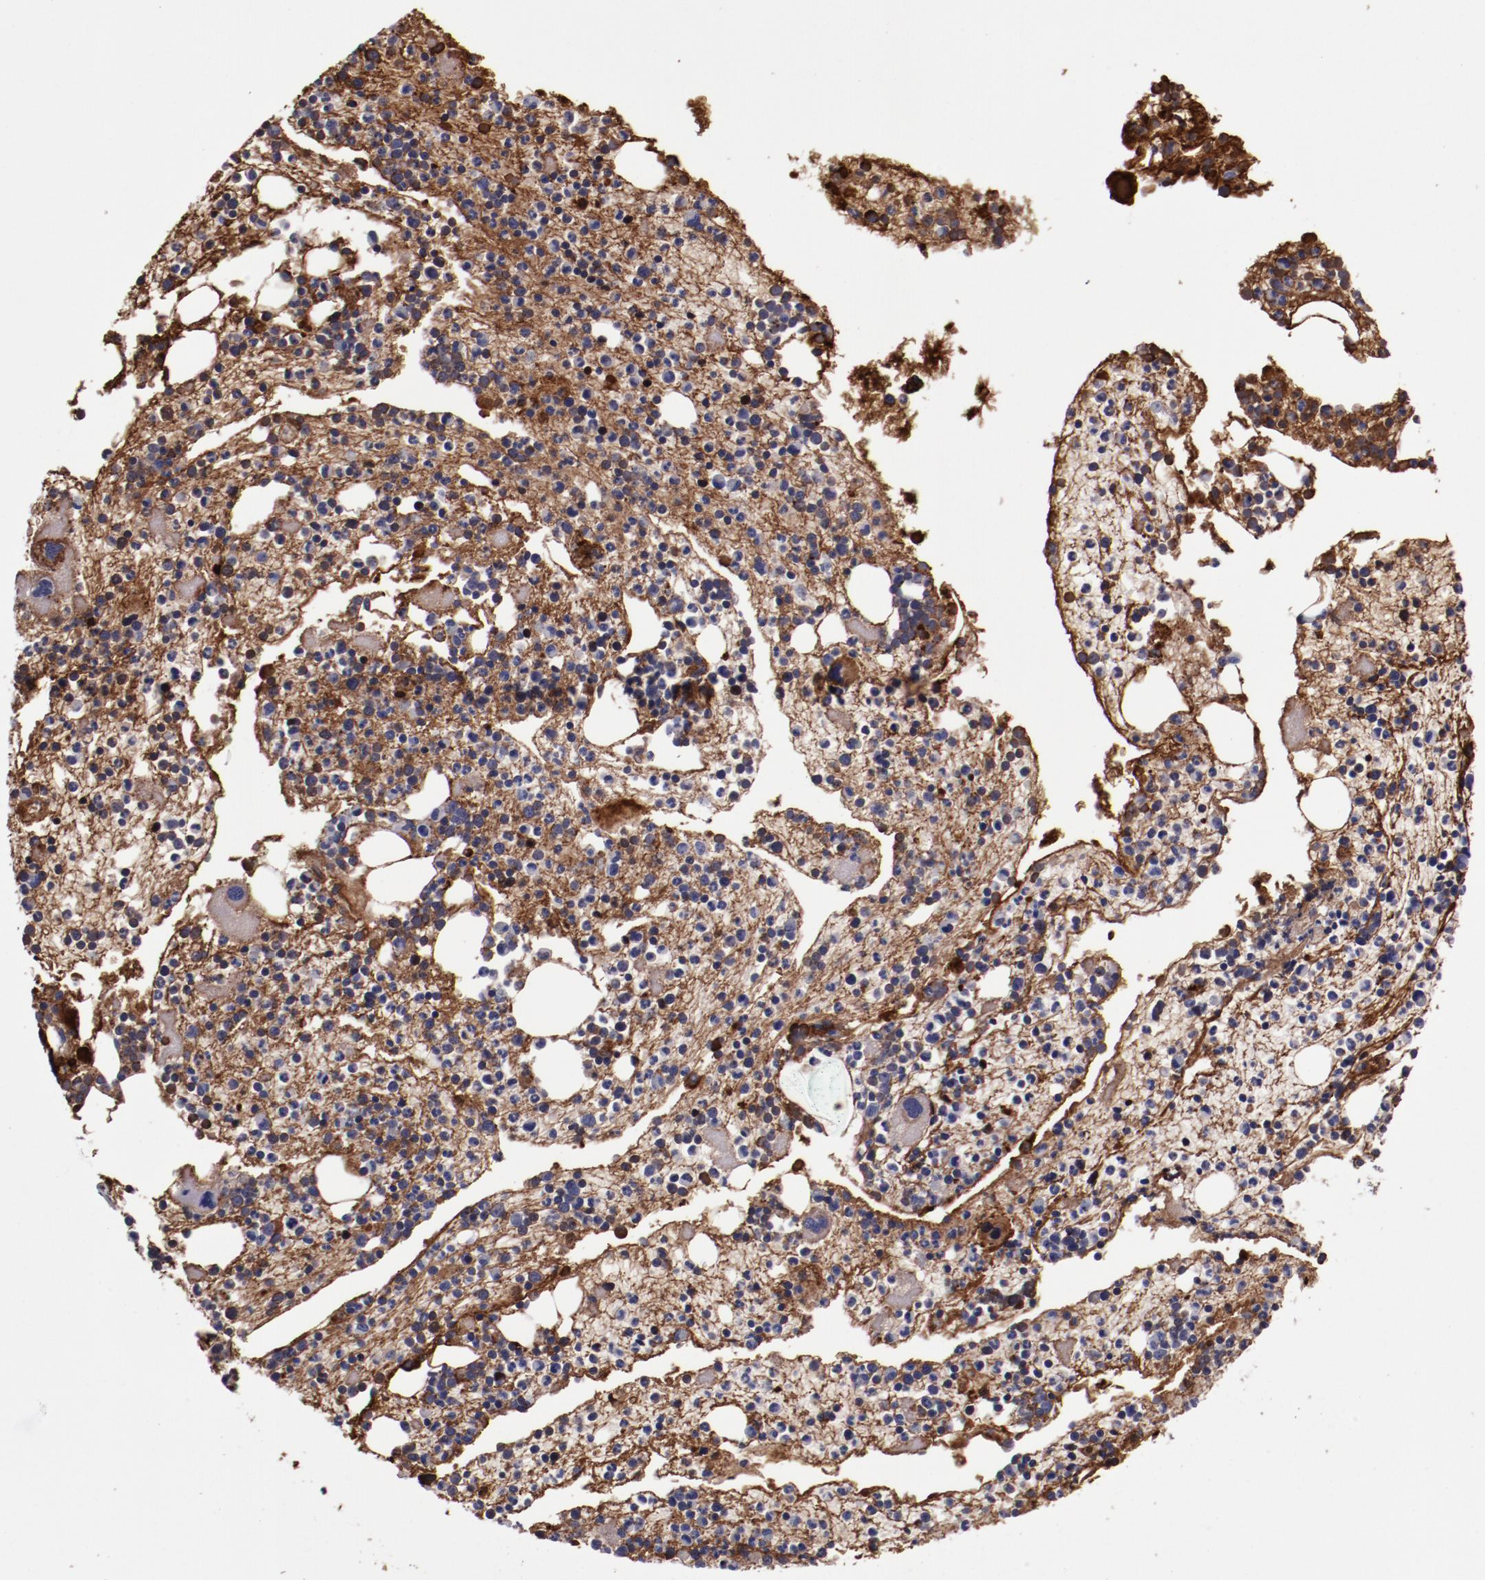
{"staining": {"intensity": "weak", "quantity": "<25%", "location": "cytoplasmic/membranous"}, "tissue": "bone marrow", "cell_type": "Hematopoietic cells", "image_type": "normal", "snomed": [{"axis": "morphology", "description": "Normal tissue, NOS"}, {"axis": "topography", "description": "Bone marrow"}], "caption": "Immunohistochemistry of unremarkable human bone marrow shows no staining in hematopoietic cells.", "gene": "A2M", "patient": {"sex": "male", "age": 15}}